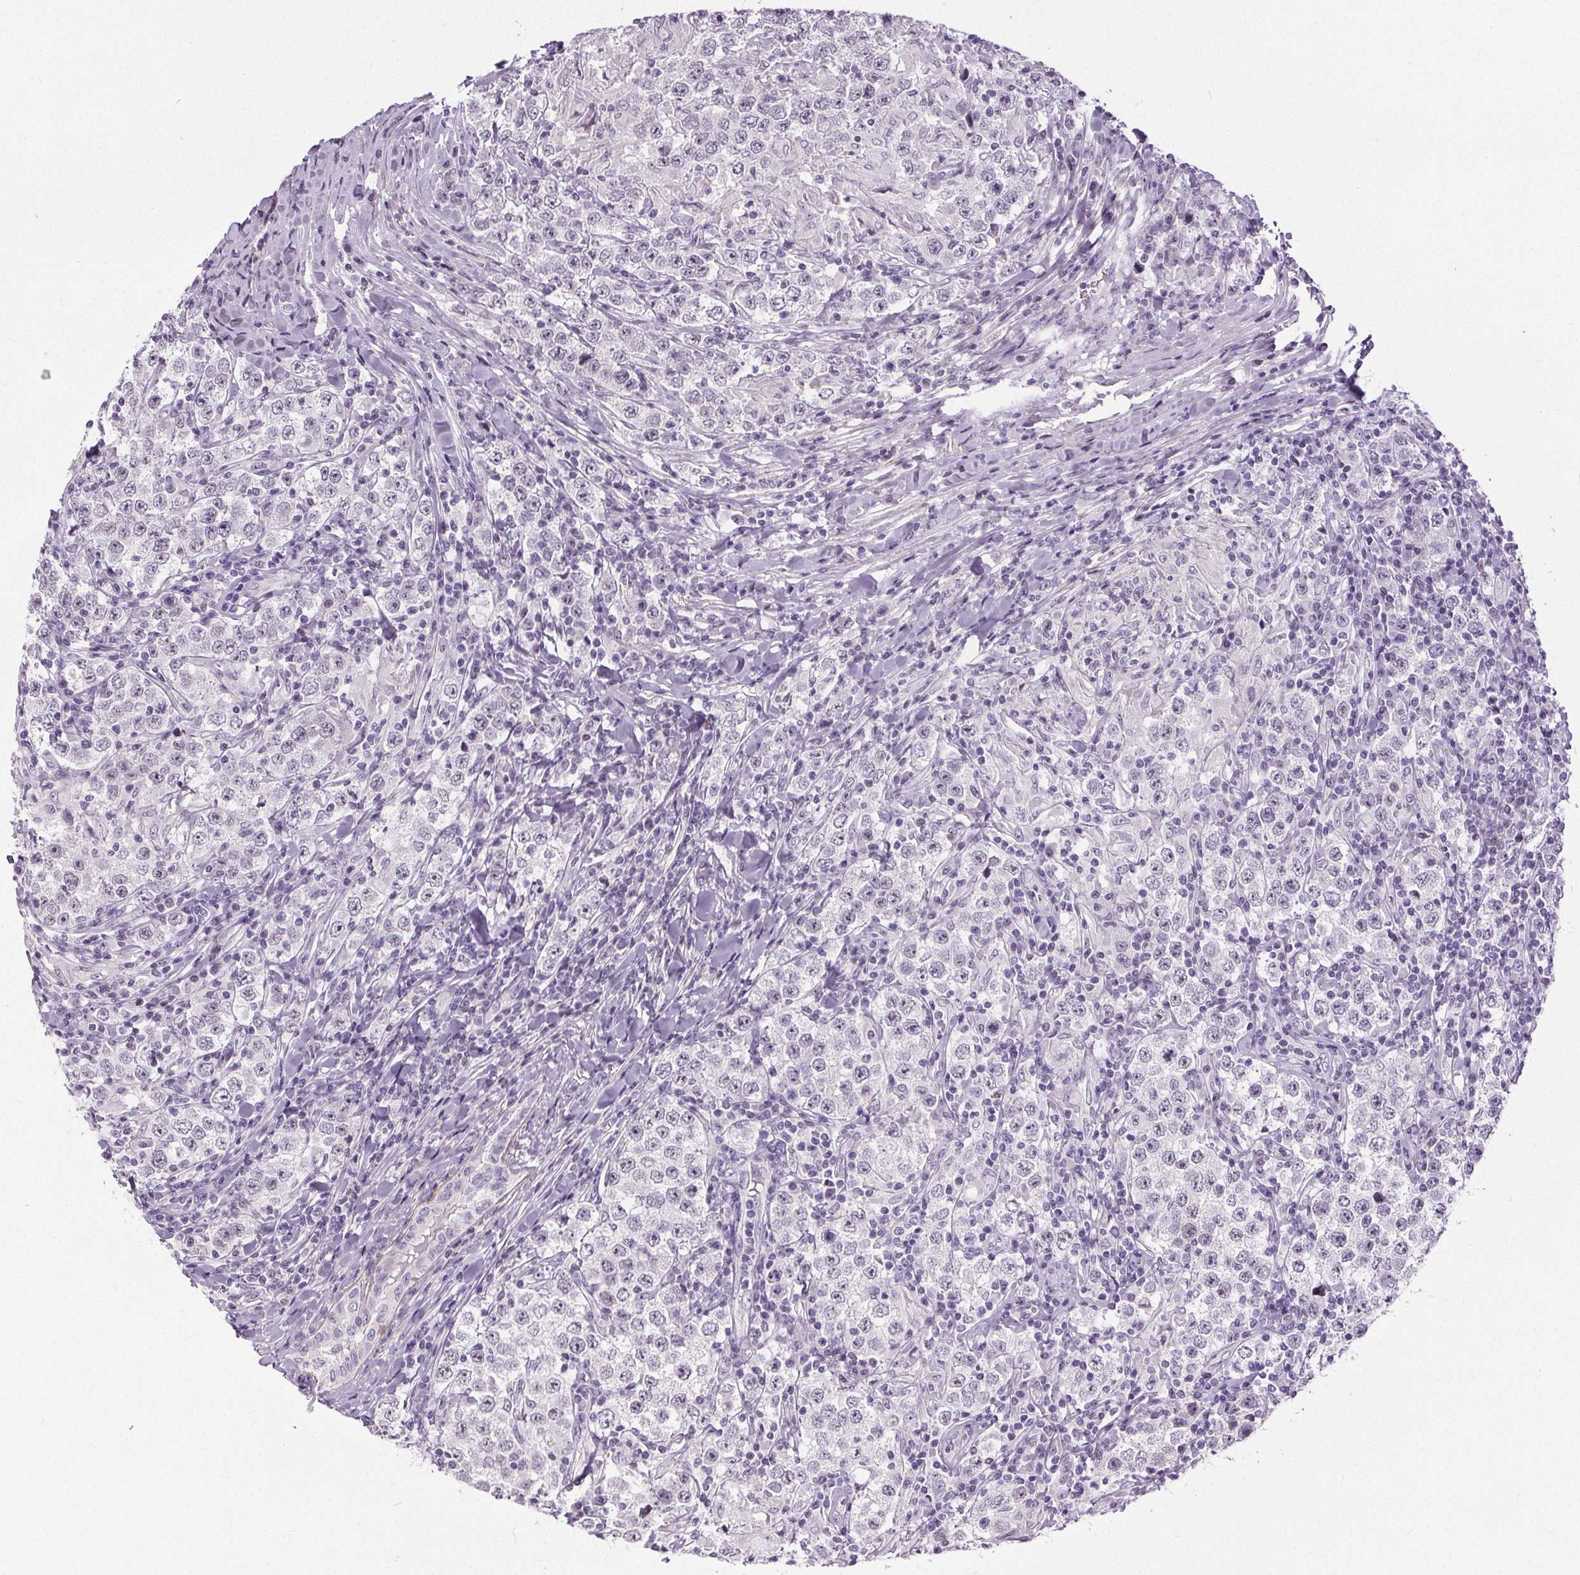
{"staining": {"intensity": "negative", "quantity": "none", "location": "none"}, "tissue": "testis cancer", "cell_type": "Tumor cells", "image_type": "cancer", "snomed": [{"axis": "morphology", "description": "Seminoma, NOS"}, {"axis": "morphology", "description": "Carcinoma, Embryonal, NOS"}, {"axis": "topography", "description": "Testis"}], "caption": "This image is of testis embryonal carcinoma stained with immunohistochemistry (IHC) to label a protein in brown with the nuclei are counter-stained blue. There is no staining in tumor cells.", "gene": "TMEM240", "patient": {"sex": "male", "age": 41}}